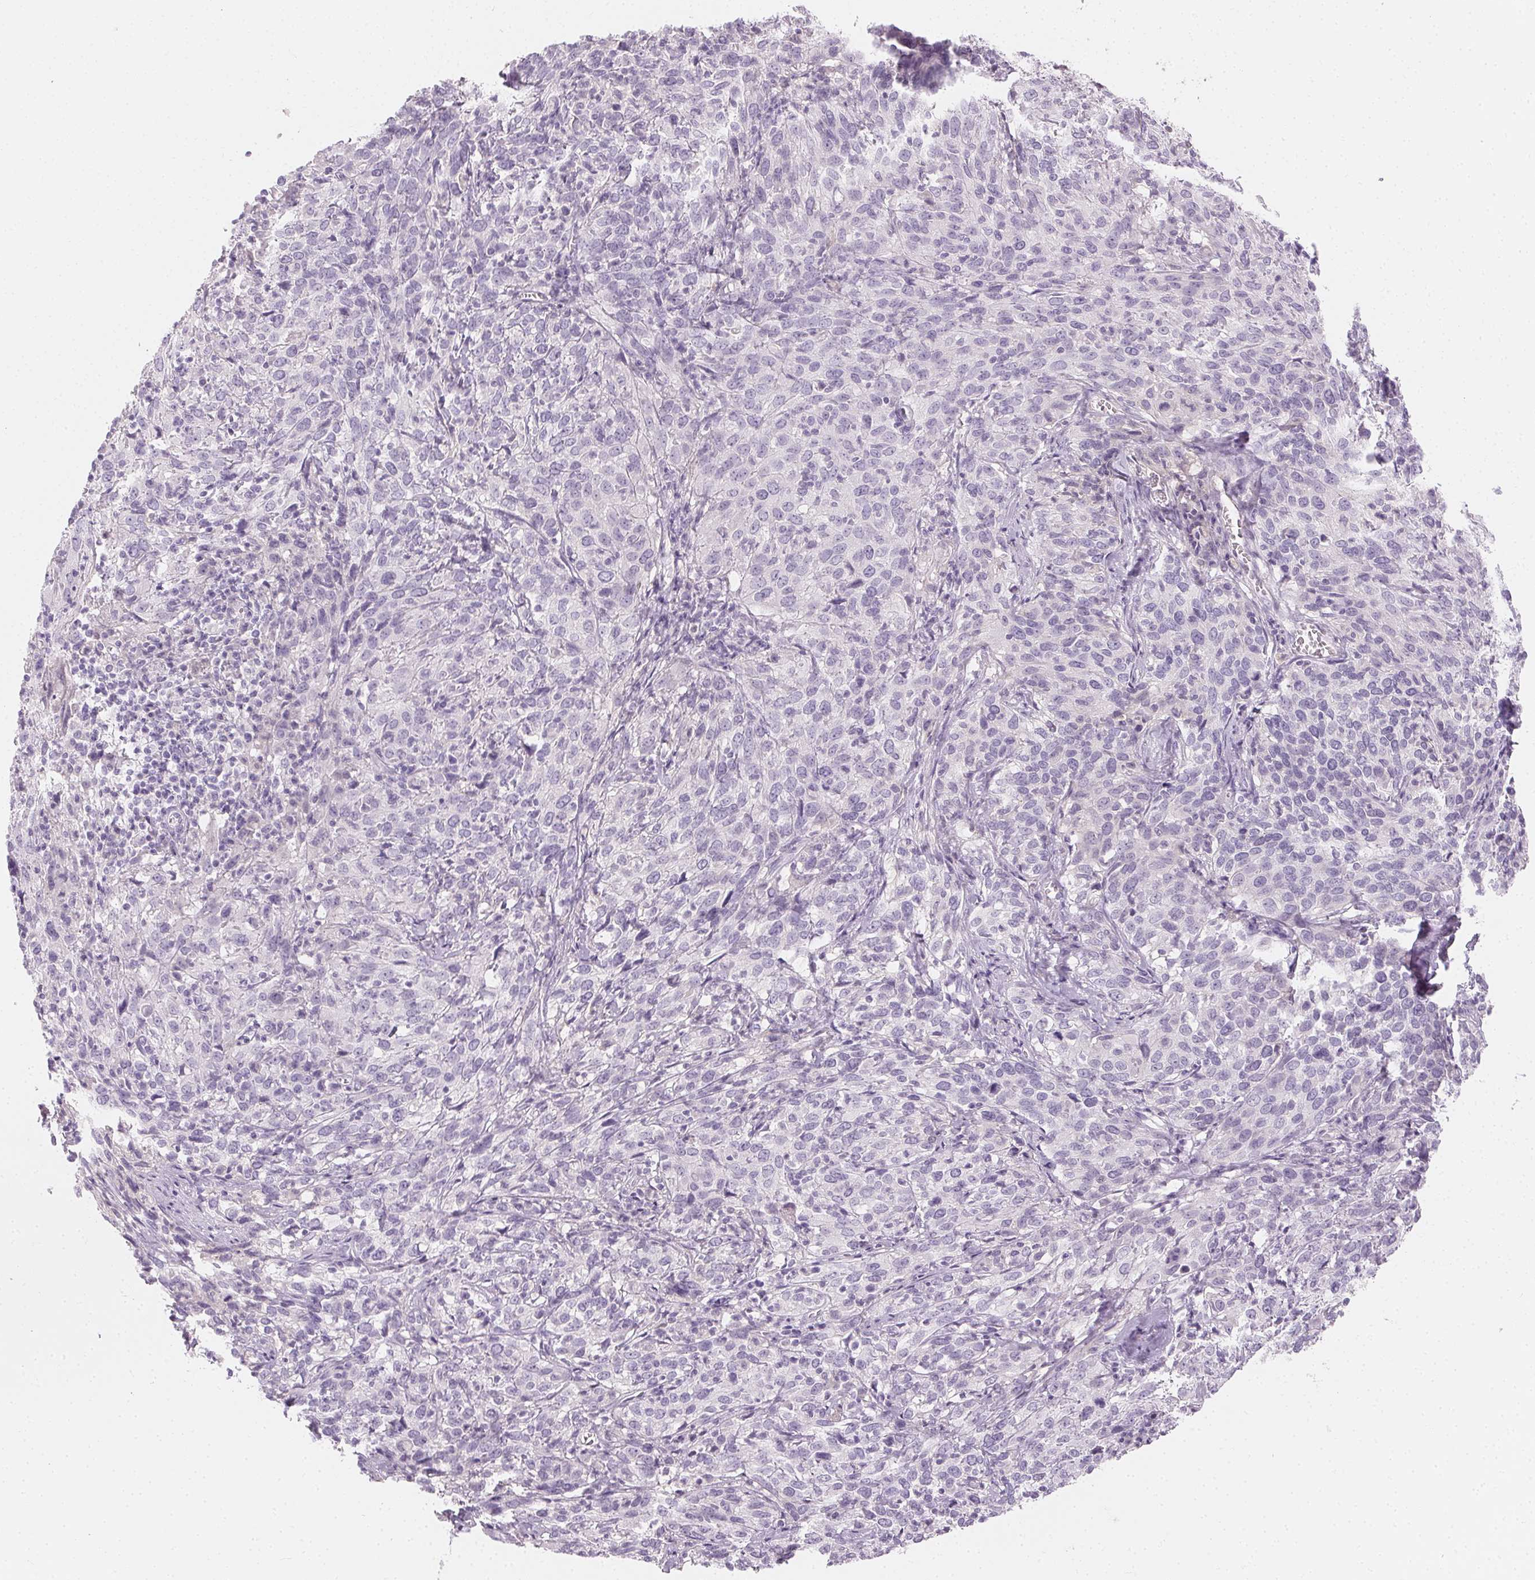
{"staining": {"intensity": "negative", "quantity": "none", "location": "none"}, "tissue": "cervical cancer", "cell_type": "Tumor cells", "image_type": "cancer", "snomed": [{"axis": "morphology", "description": "Squamous cell carcinoma, NOS"}, {"axis": "topography", "description": "Cervix"}], "caption": "IHC histopathology image of neoplastic tissue: squamous cell carcinoma (cervical) stained with DAB displays no significant protein positivity in tumor cells.", "gene": "AFM", "patient": {"sex": "female", "age": 51}}